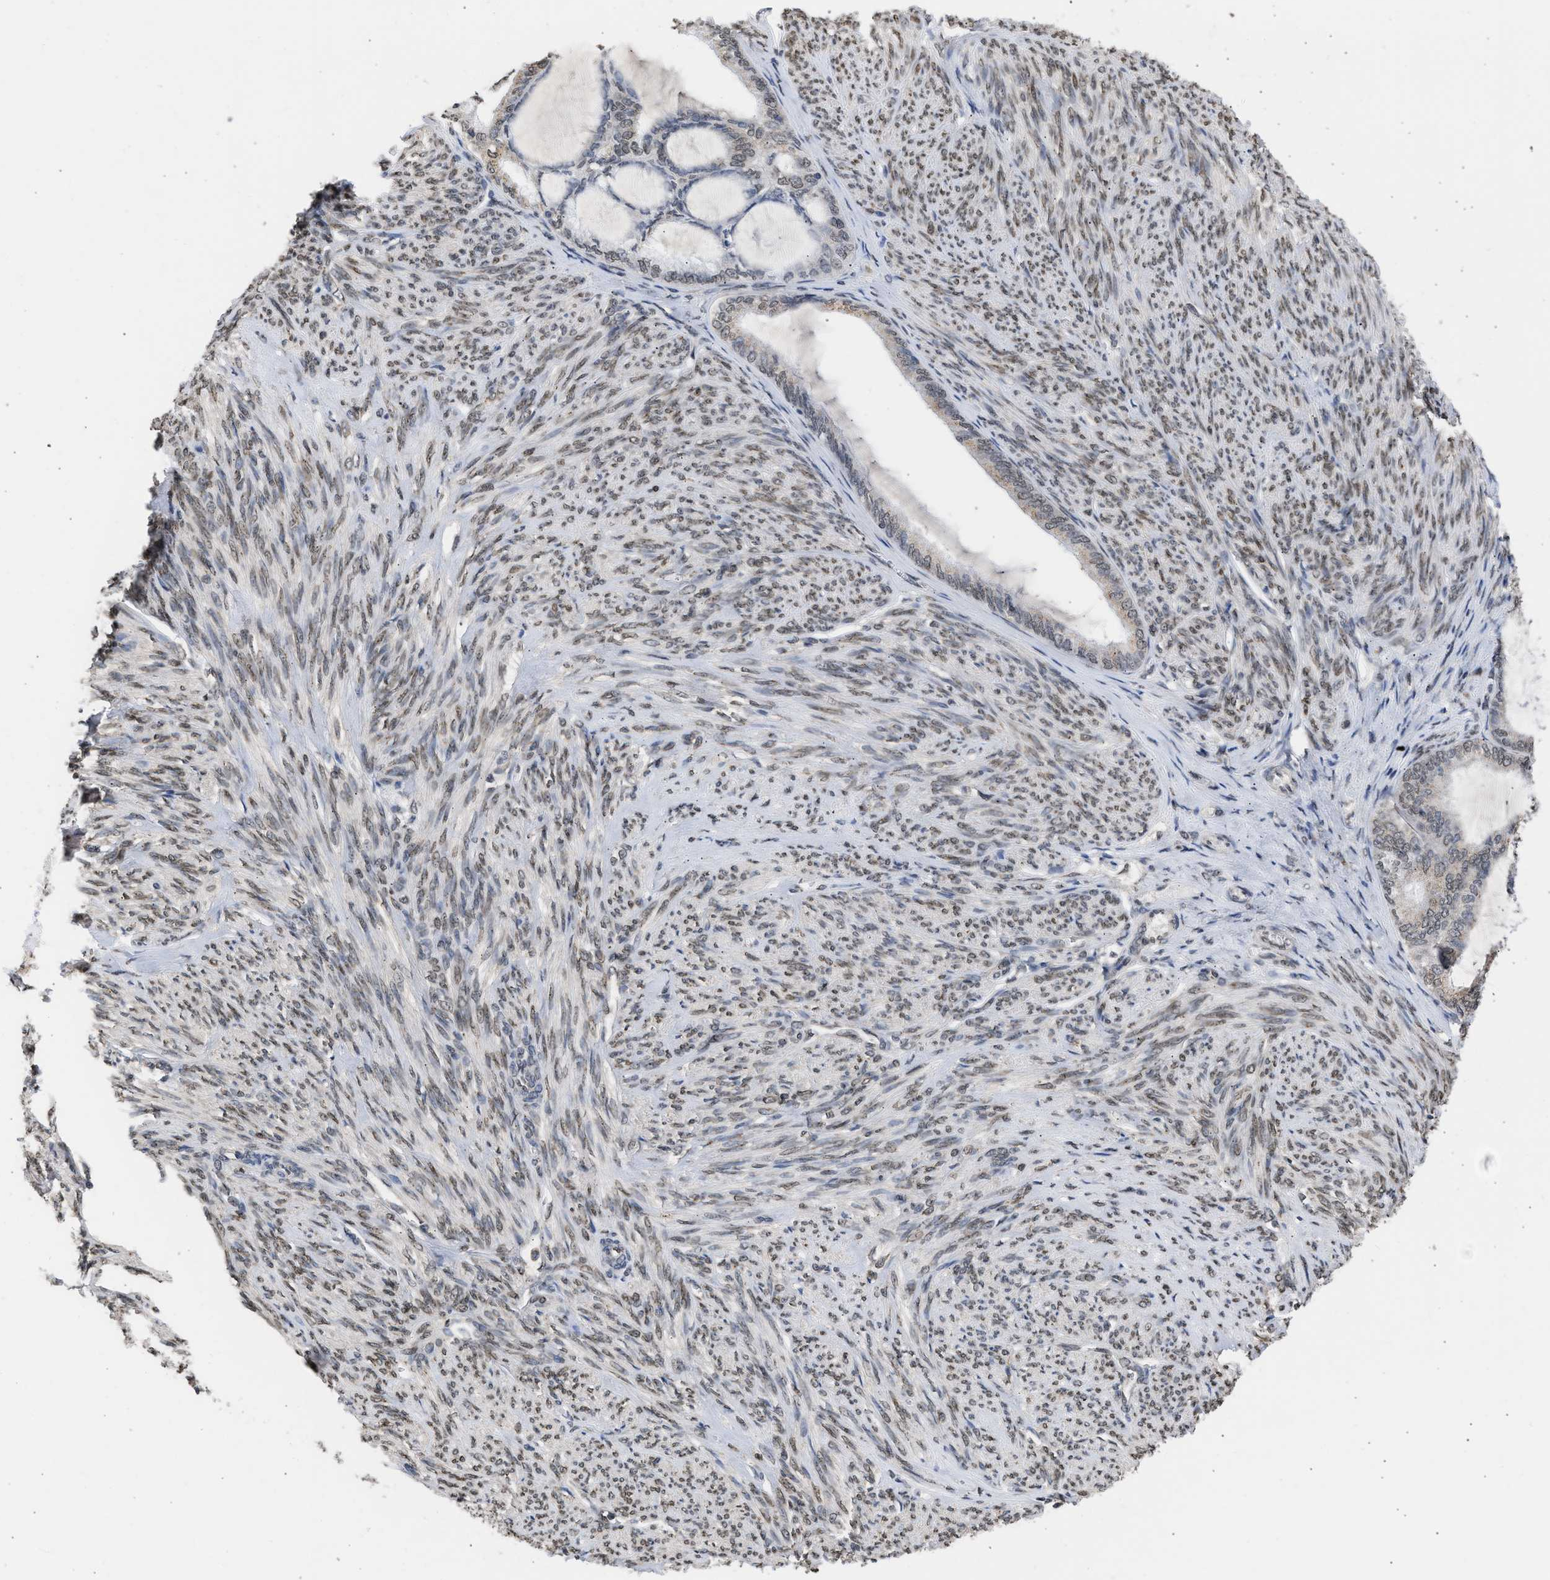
{"staining": {"intensity": "weak", "quantity": "<25%", "location": "cytoplasmic/membranous"}, "tissue": "endometrial cancer", "cell_type": "Tumor cells", "image_type": "cancer", "snomed": [{"axis": "morphology", "description": "Adenocarcinoma, NOS"}, {"axis": "topography", "description": "Endometrium"}], "caption": "IHC image of human endometrial cancer (adenocarcinoma) stained for a protein (brown), which reveals no positivity in tumor cells. (Brightfield microscopy of DAB (3,3'-diaminobenzidine) immunohistochemistry at high magnification).", "gene": "NUP35", "patient": {"sex": "female", "age": 86}}